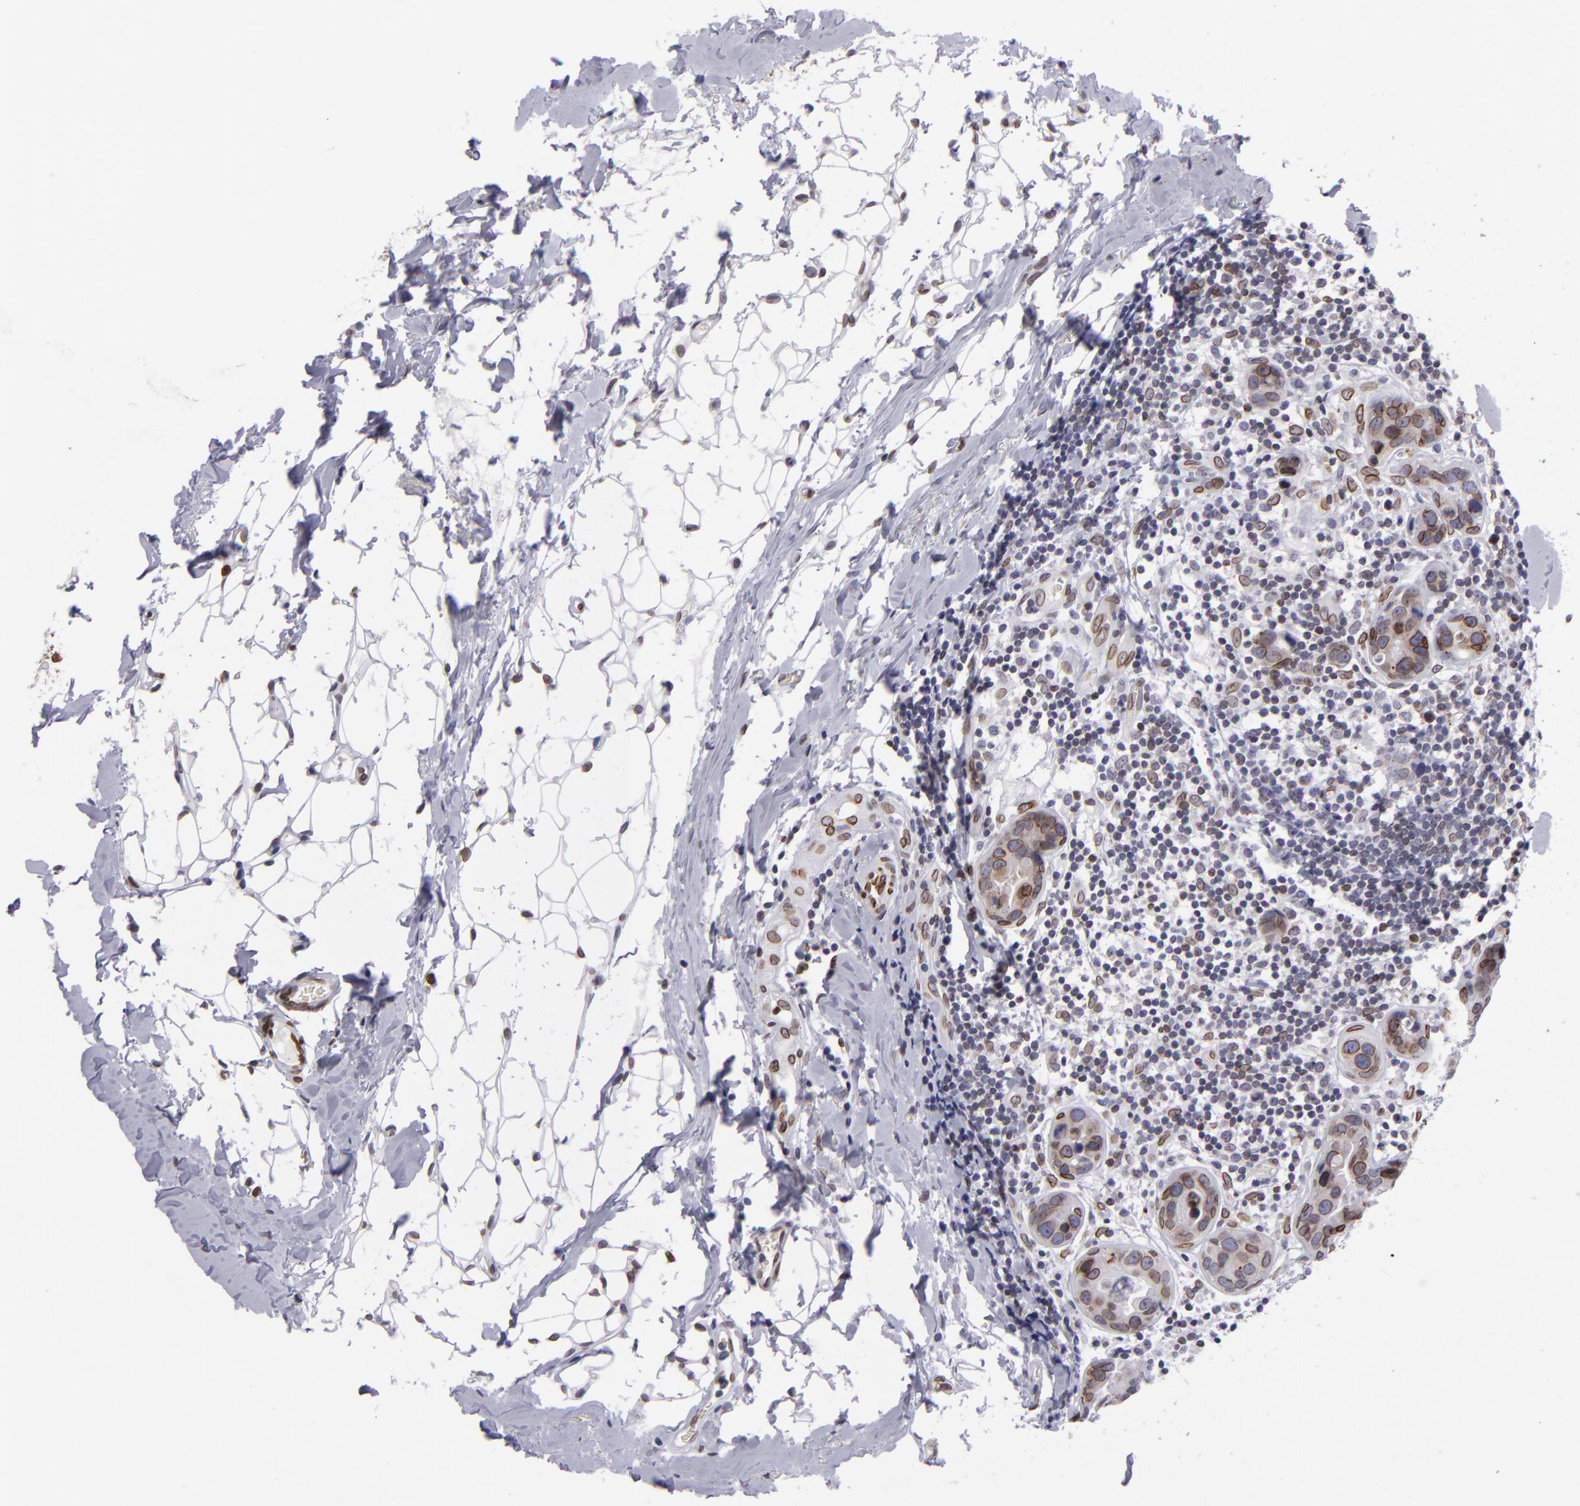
{"staining": {"intensity": "moderate", "quantity": "25%-75%", "location": "nuclear"}, "tissue": "breast cancer", "cell_type": "Tumor cells", "image_type": "cancer", "snomed": [{"axis": "morphology", "description": "Duct carcinoma"}, {"axis": "topography", "description": "Breast"}], "caption": "This micrograph displays breast cancer (infiltrating ductal carcinoma) stained with IHC to label a protein in brown. The nuclear of tumor cells show moderate positivity for the protein. Nuclei are counter-stained blue.", "gene": "EMD", "patient": {"sex": "female", "age": 24}}